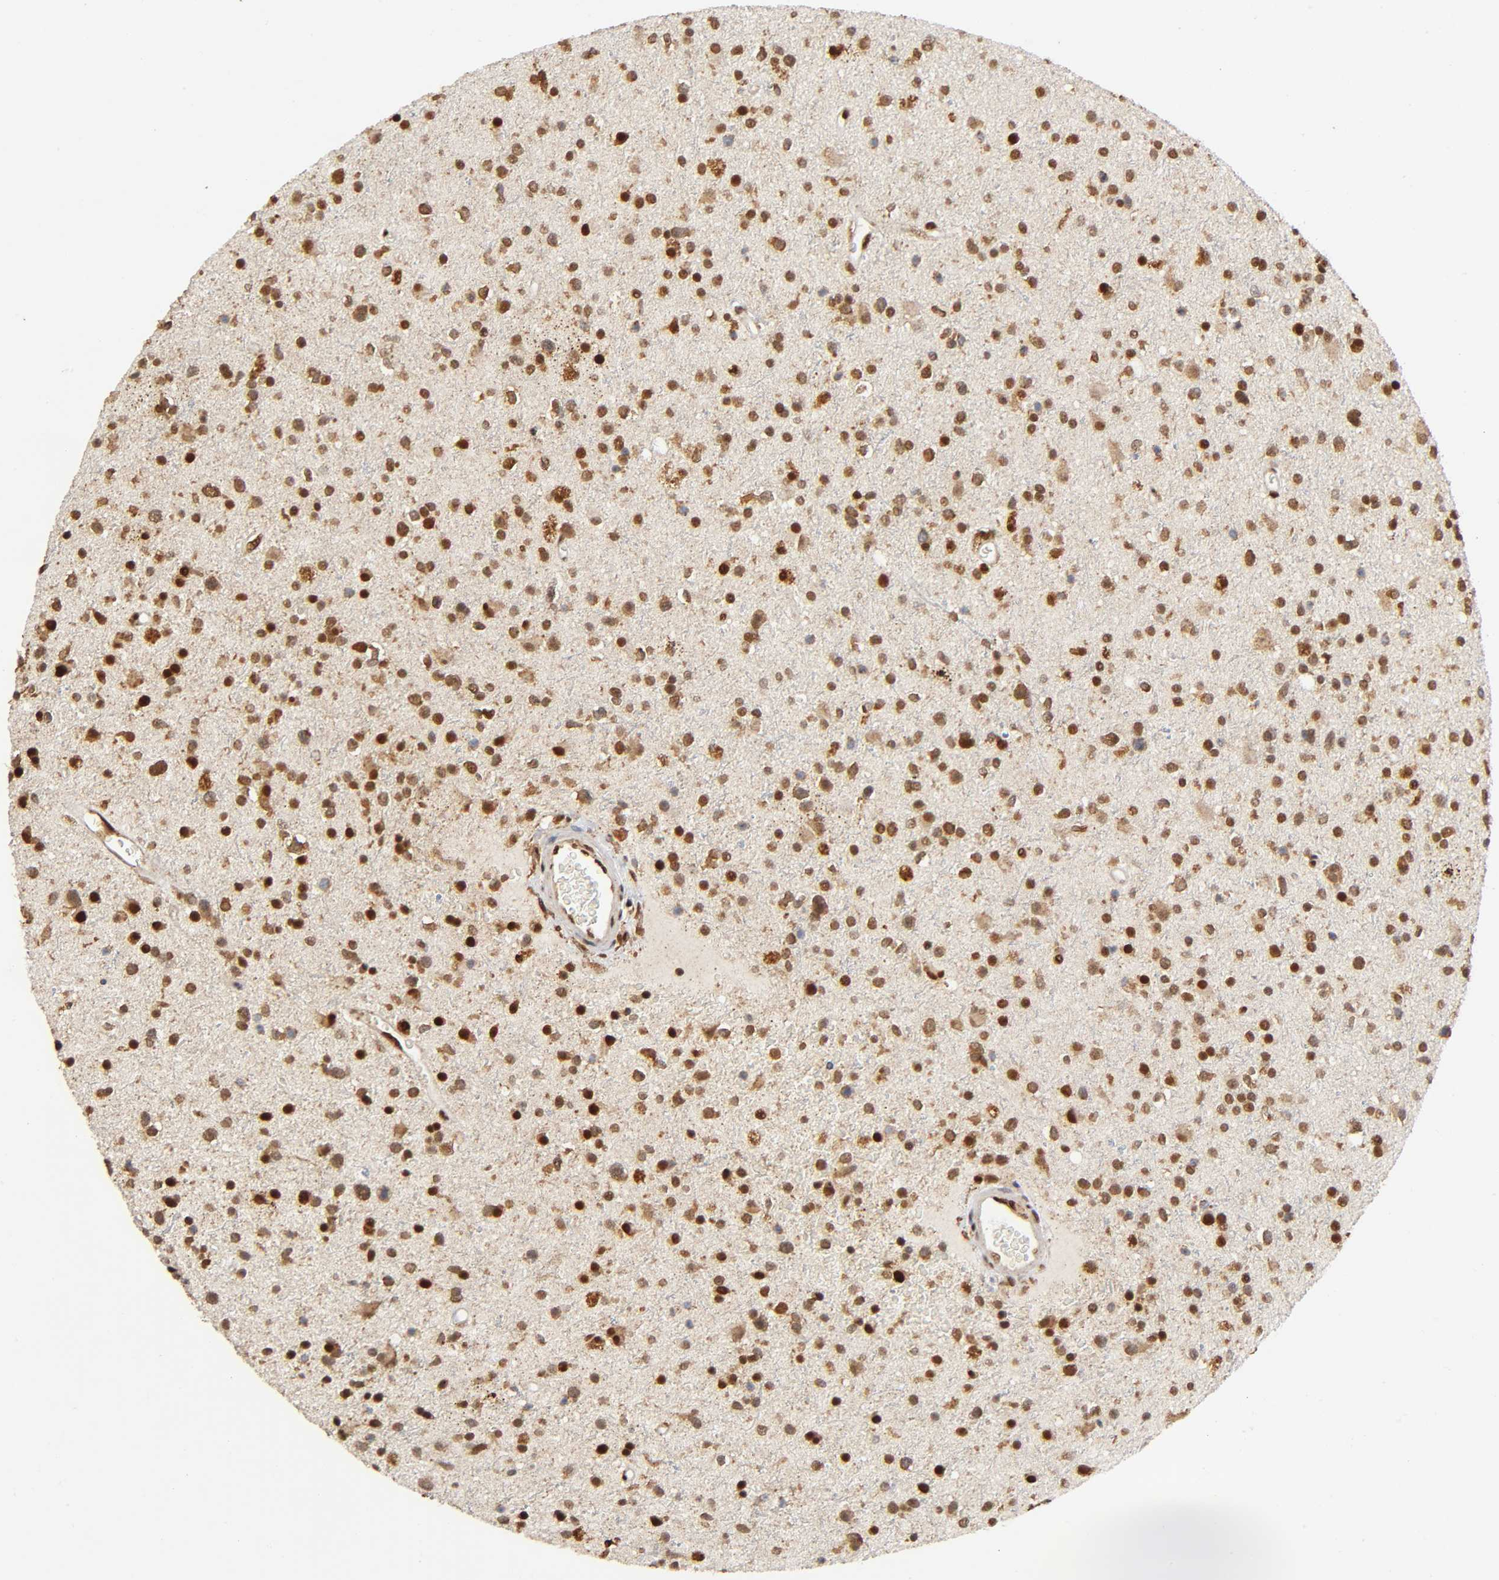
{"staining": {"intensity": "strong", "quantity": ">75%", "location": "cytoplasmic/membranous,nuclear"}, "tissue": "glioma", "cell_type": "Tumor cells", "image_type": "cancer", "snomed": [{"axis": "morphology", "description": "Glioma, malignant, High grade"}, {"axis": "topography", "description": "Brain"}], "caption": "Glioma was stained to show a protein in brown. There is high levels of strong cytoplasmic/membranous and nuclear staining in about >75% of tumor cells.", "gene": "RNF122", "patient": {"sex": "male", "age": 33}}